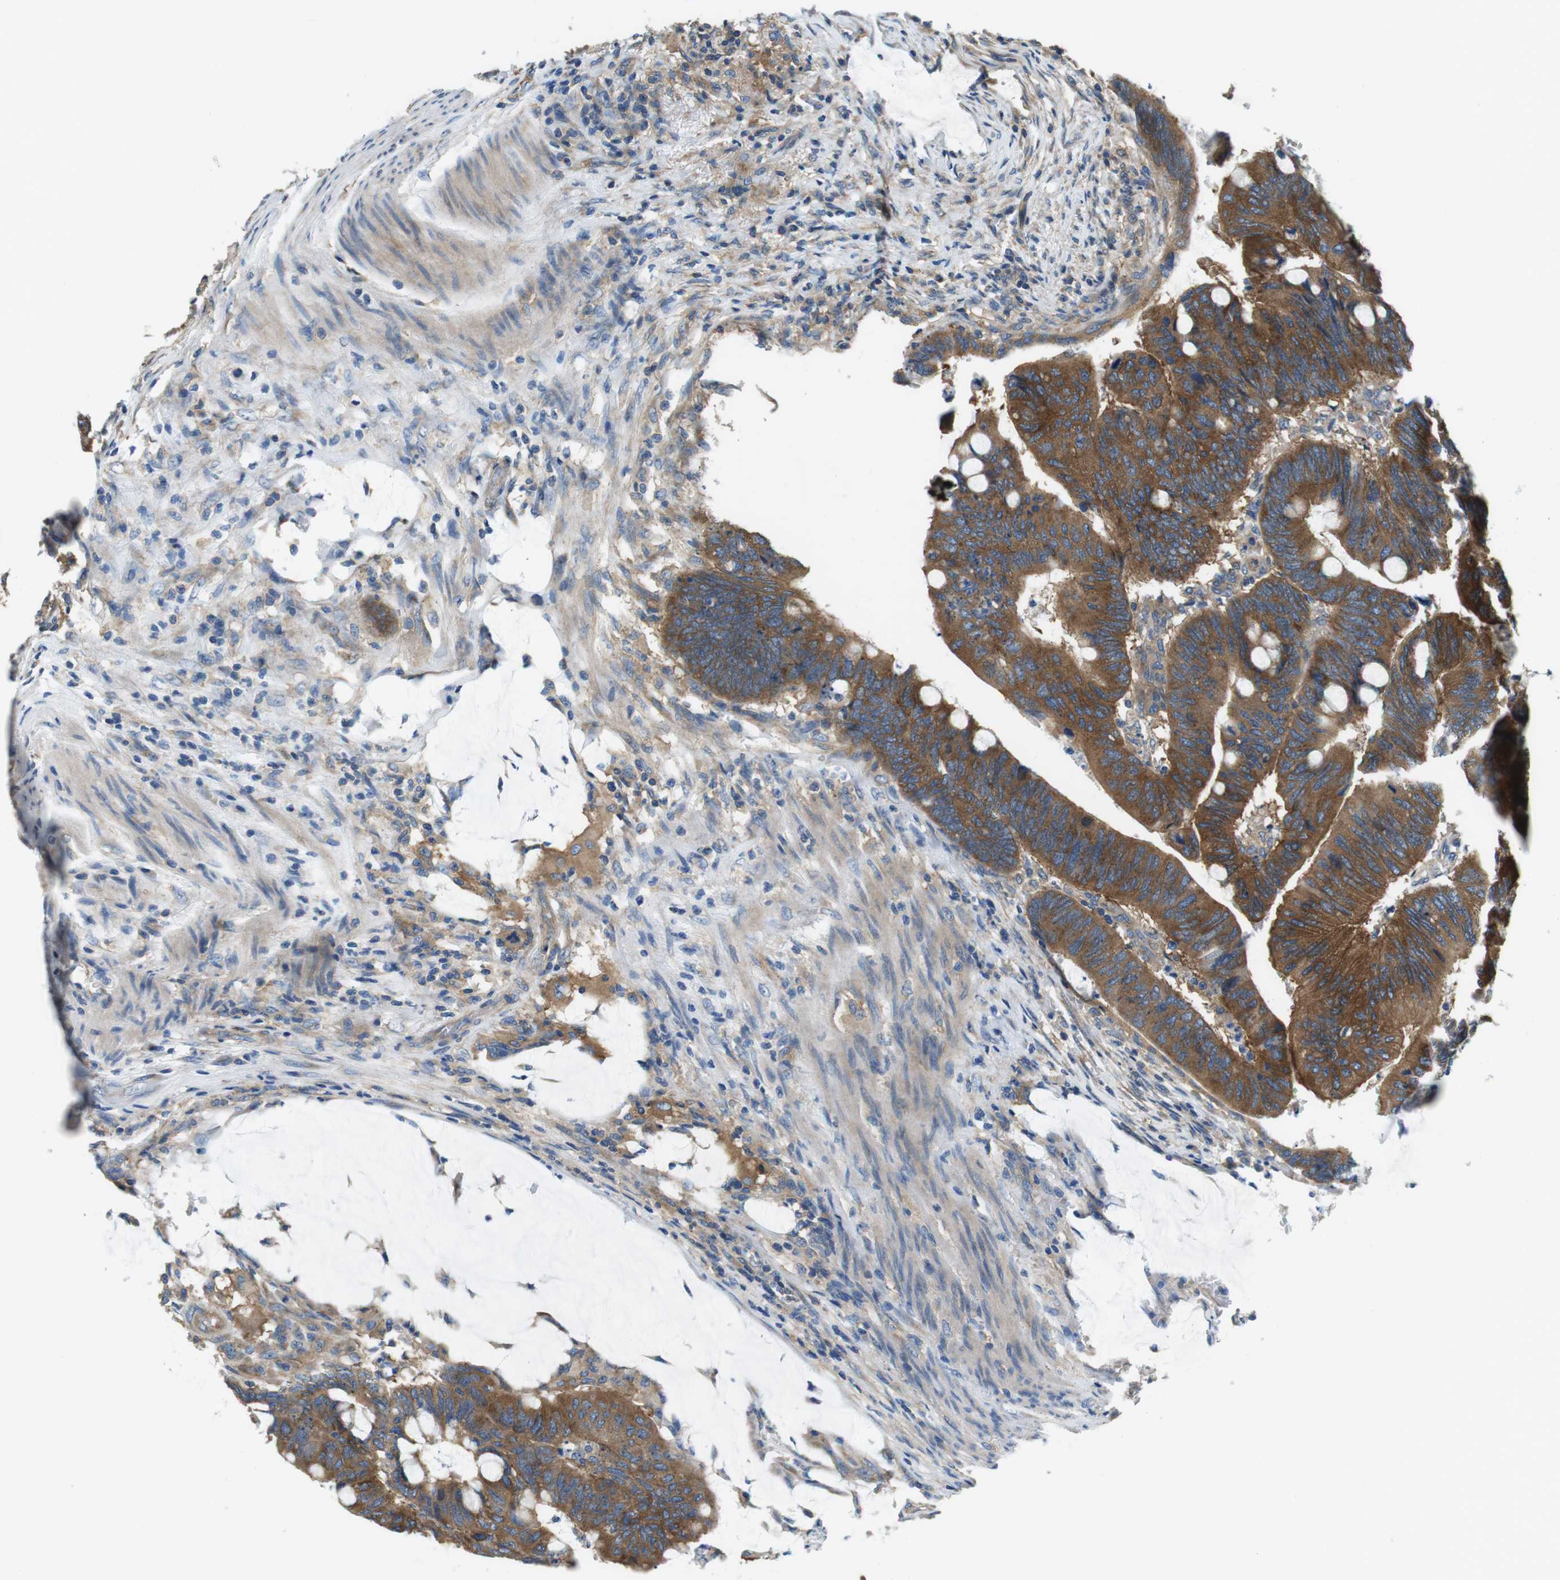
{"staining": {"intensity": "moderate", "quantity": ">75%", "location": "cytoplasmic/membranous"}, "tissue": "colorectal cancer", "cell_type": "Tumor cells", "image_type": "cancer", "snomed": [{"axis": "morphology", "description": "Normal tissue, NOS"}, {"axis": "morphology", "description": "Adenocarcinoma, NOS"}, {"axis": "topography", "description": "Rectum"}, {"axis": "topography", "description": "Peripheral nerve tissue"}], "caption": "Protein staining of colorectal cancer tissue displays moderate cytoplasmic/membranous expression in about >75% of tumor cells.", "gene": "DENND4C", "patient": {"sex": "male", "age": 92}}